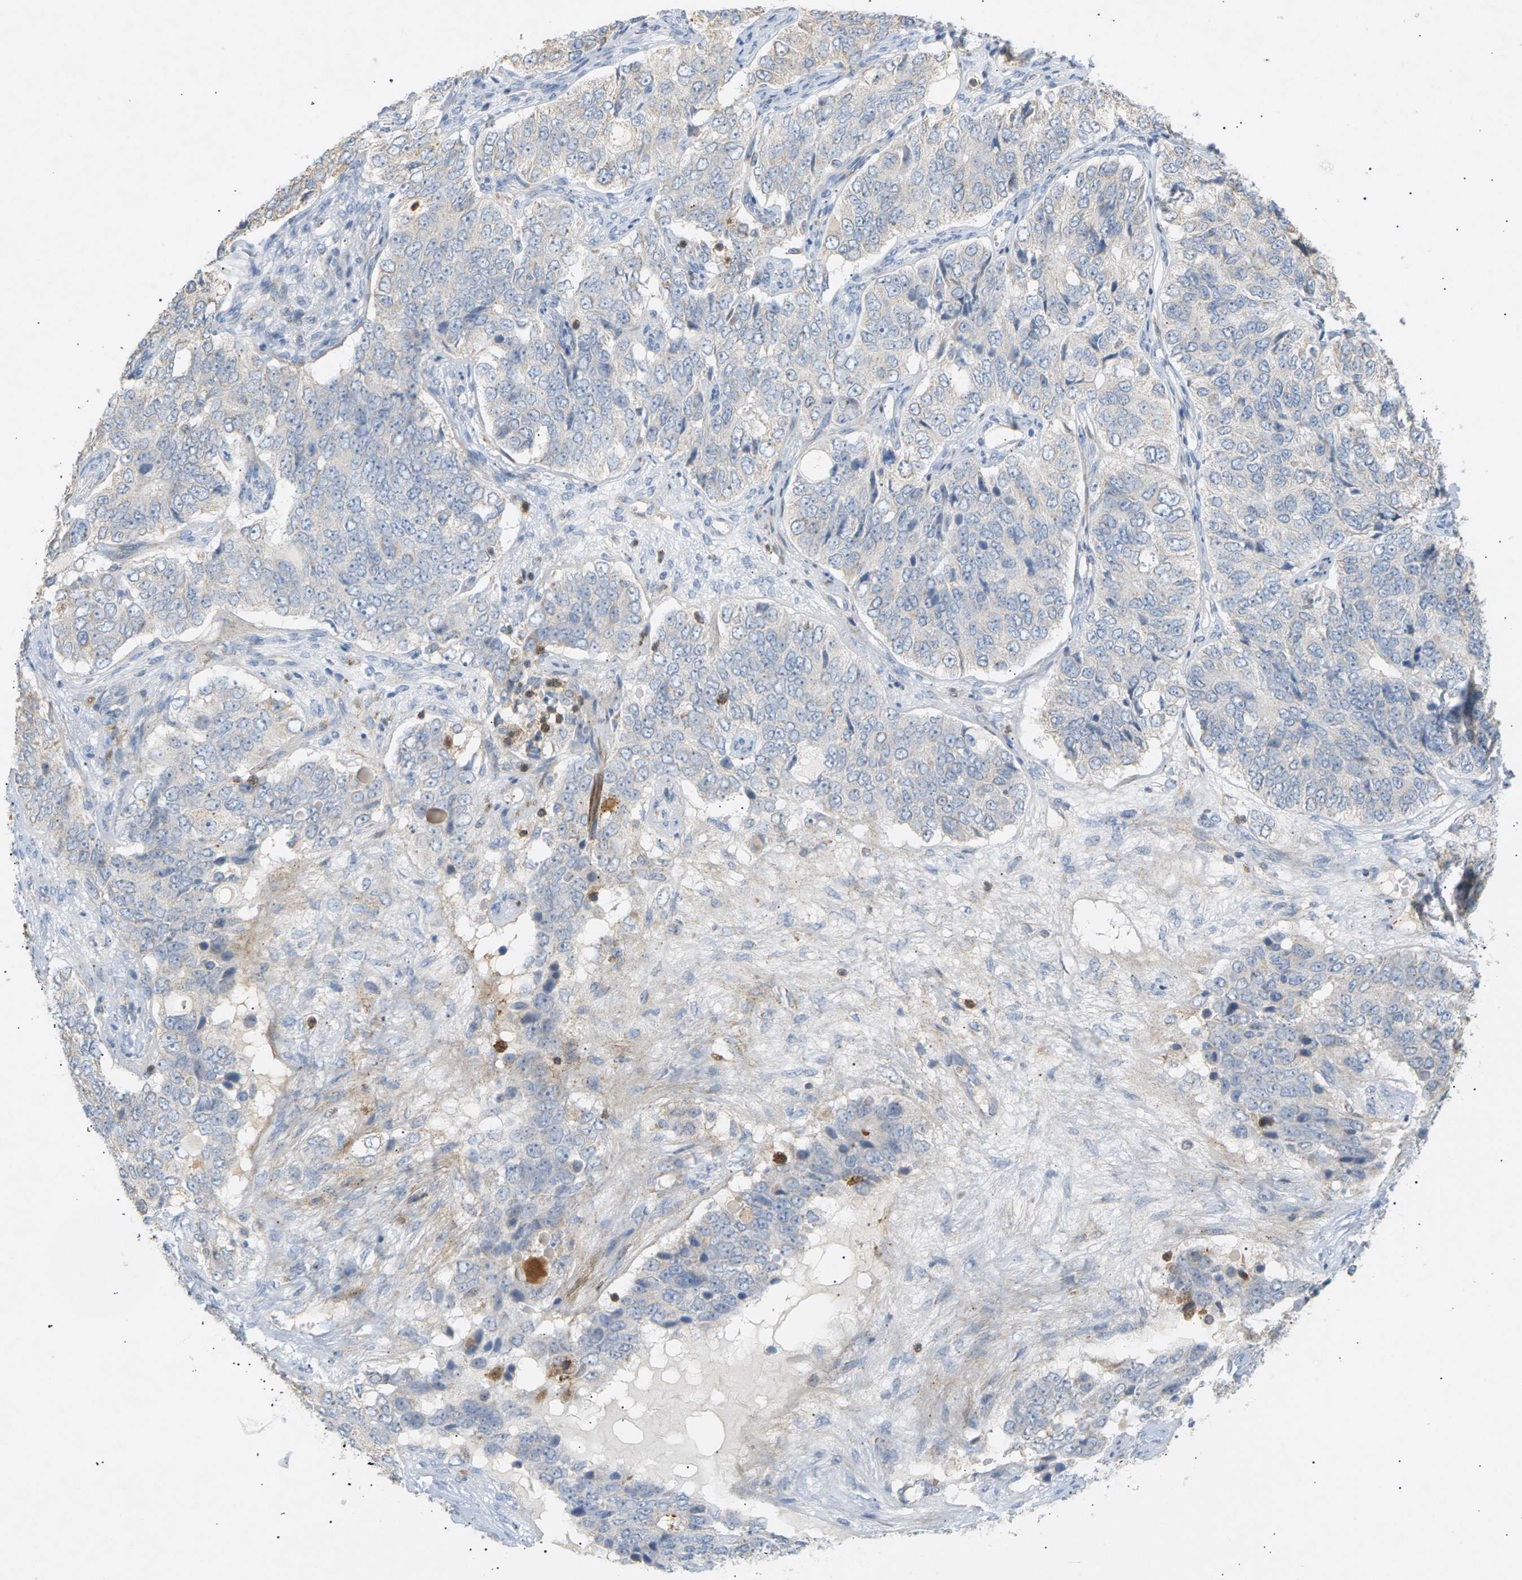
{"staining": {"intensity": "negative", "quantity": "none", "location": "none"}, "tissue": "ovarian cancer", "cell_type": "Tumor cells", "image_type": "cancer", "snomed": [{"axis": "morphology", "description": "Carcinoma, endometroid"}, {"axis": "topography", "description": "Ovary"}], "caption": "The histopathology image demonstrates no staining of tumor cells in ovarian cancer.", "gene": "LIME1", "patient": {"sex": "female", "age": 51}}